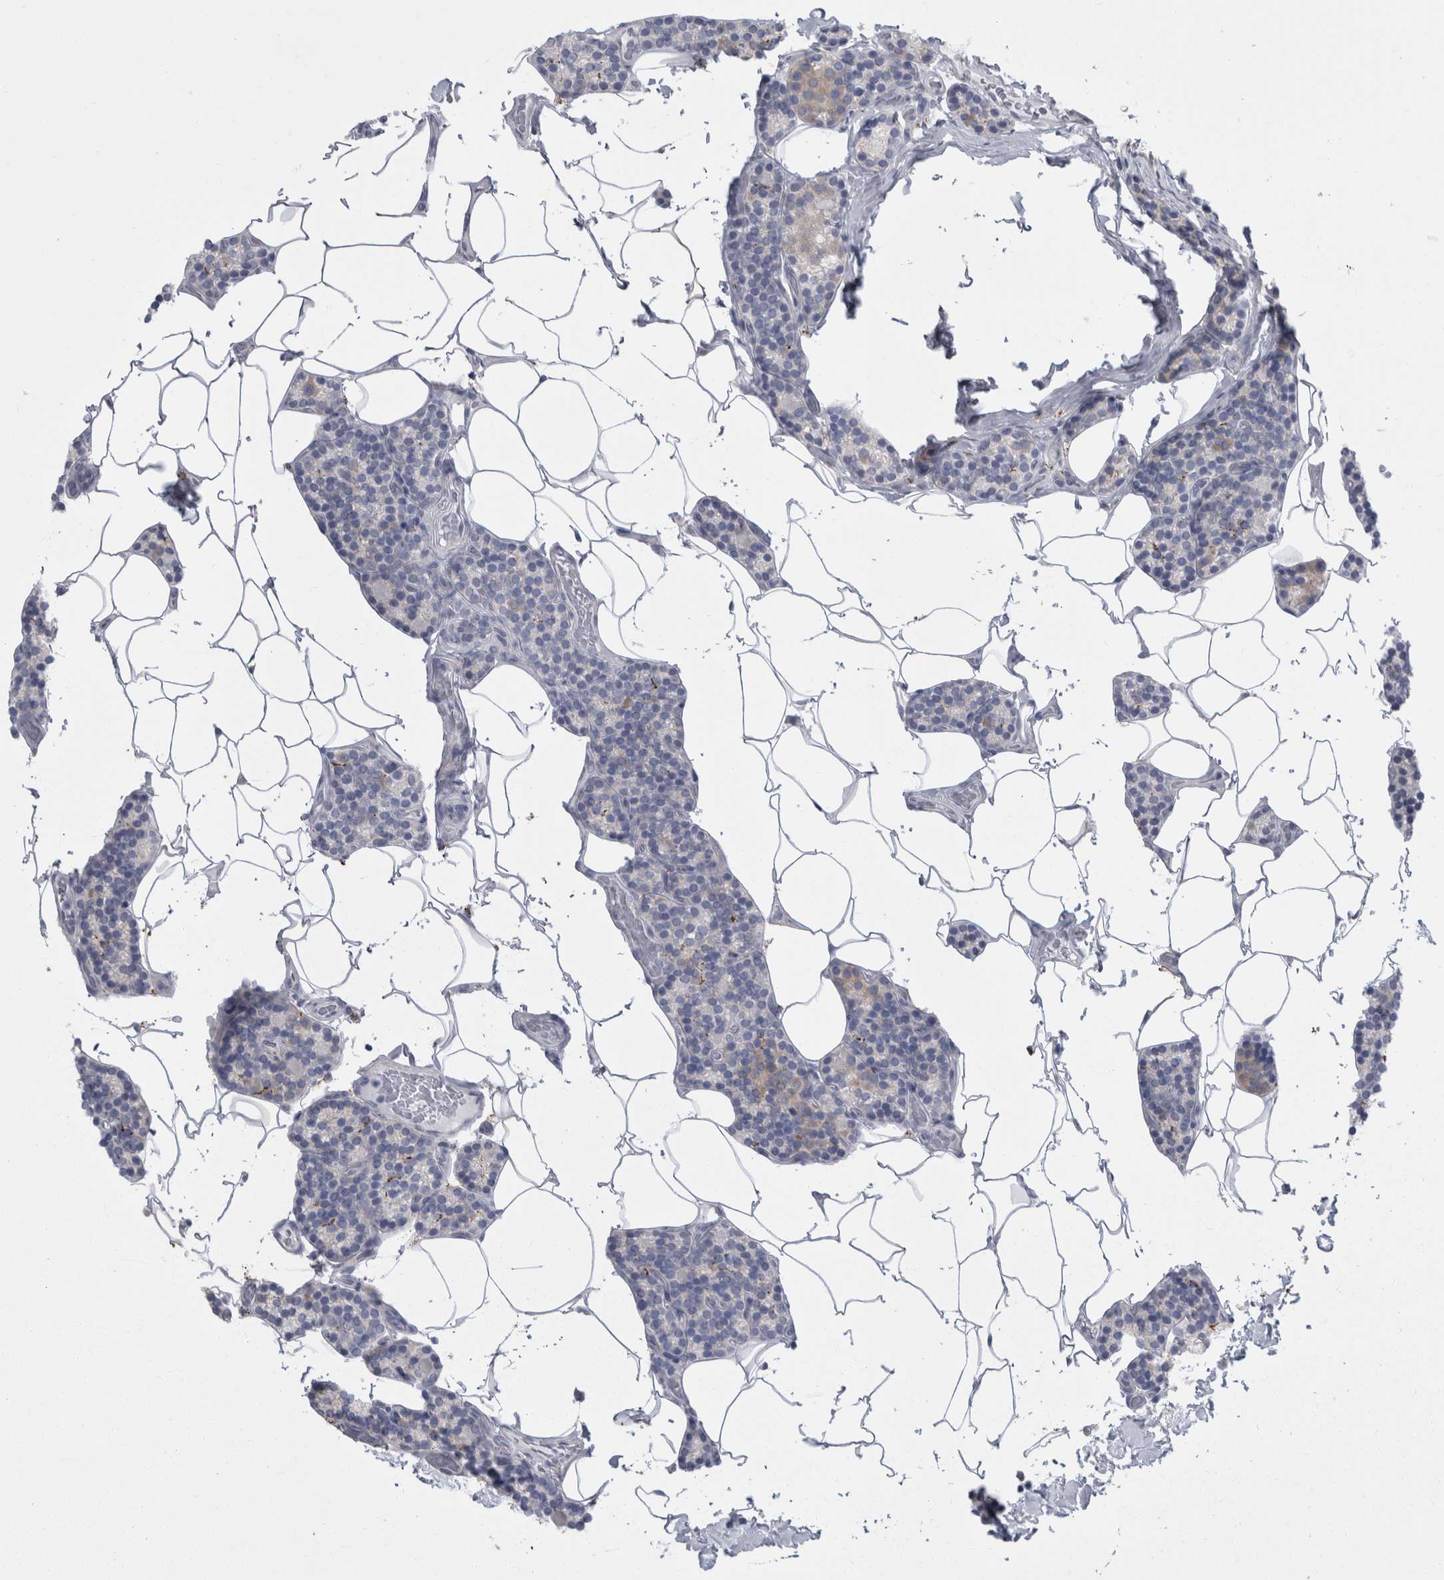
{"staining": {"intensity": "negative", "quantity": "none", "location": "none"}, "tissue": "parathyroid gland", "cell_type": "Glandular cells", "image_type": "normal", "snomed": [{"axis": "morphology", "description": "Normal tissue, NOS"}, {"axis": "topography", "description": "Parathyroid gland"}], "caption": "The photomicrograph shows no staining of glandular cells in normal parathyroid gland.", "gene": "GATM", "patient": {"sex": "male", "age": 52}}